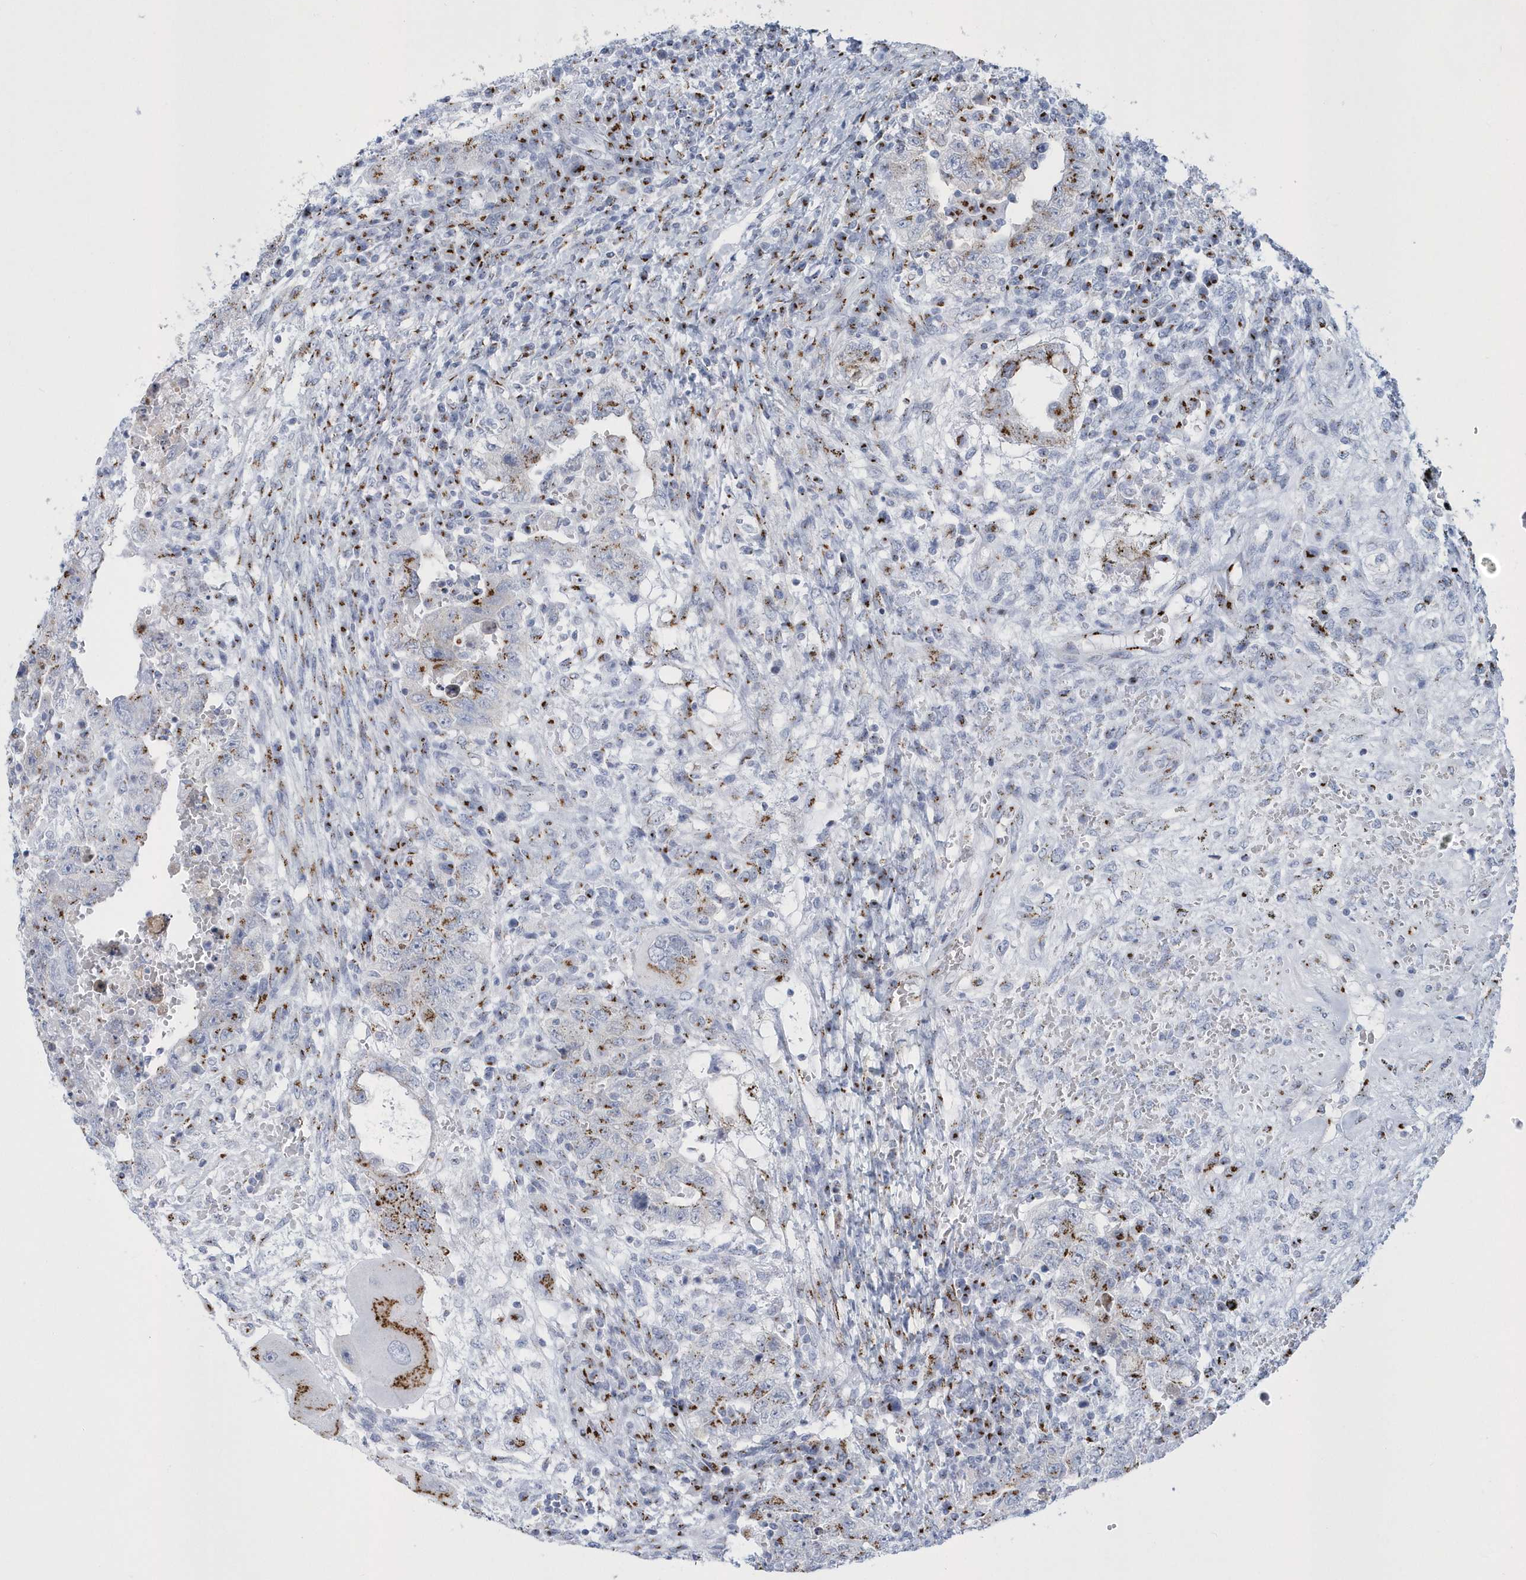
{"staining": {"intensity": "moderate", "quantity": "25%-75%", "location": "cytoplasmic/membranous"}, "tissue": "testis cancer", "cell_type": "Tumor cells", "image_type": "cancer", "snomed": [{"axis": "morphology", "description": "Carcinoma, Embryonal, NOS"}, {"axis": "topography", "description": "Testis"}], "caption": "Moderate cytoplasmic/membranous staining for a protein is identified in approximately 25%-75% of tumor cells of testis cancer (embryonal carcinoma) using immunohistochemistry.", "gene": "SLX9", "patient": {"sex": "male", "age": 26}}